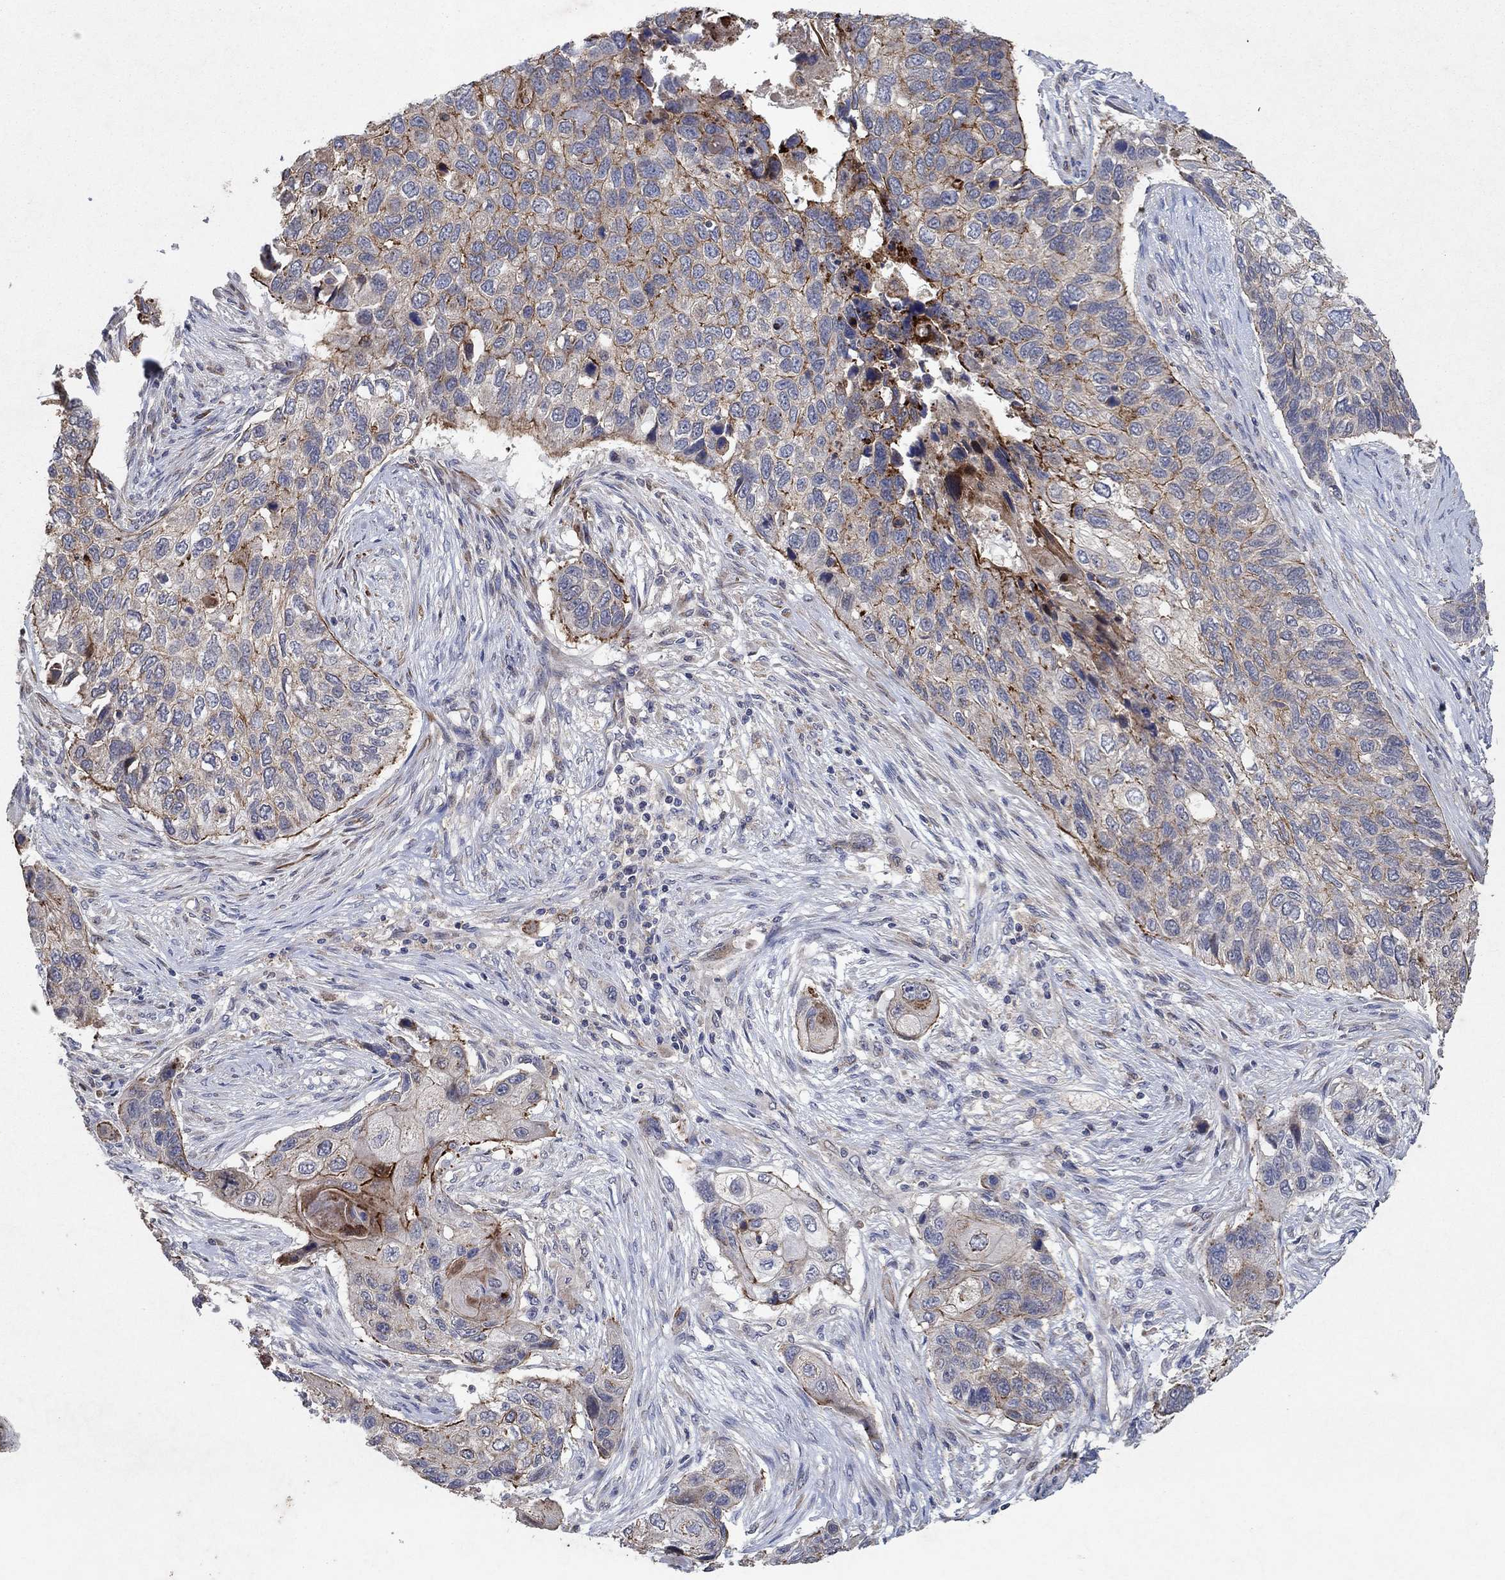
{"staining": {"intensity": "strong", "quantity": "25%-75%", "location": "cytoplasmic/membranous"}, "tissue": "lung cancer", "cell_type": "Tumor cells", "image_type": "cancer", "snomed": [{"axis": "morphology", "description": "Normal tissue, NOS"}, {"axis": "morphology", "description": "Squamous cell carcinoma, NOS"}, {"axis": "topography", "description": "Bronchus"}, {"axis": "topography", "description": "Lung"}], "caption": "Squamous cell carcinoma (lung) stained for a protein demonstrates strong cytoplasmic/membranous positivity in tumor cells.", "gene": "FRG1", "patient": {"sex": "male", "age": 69}}